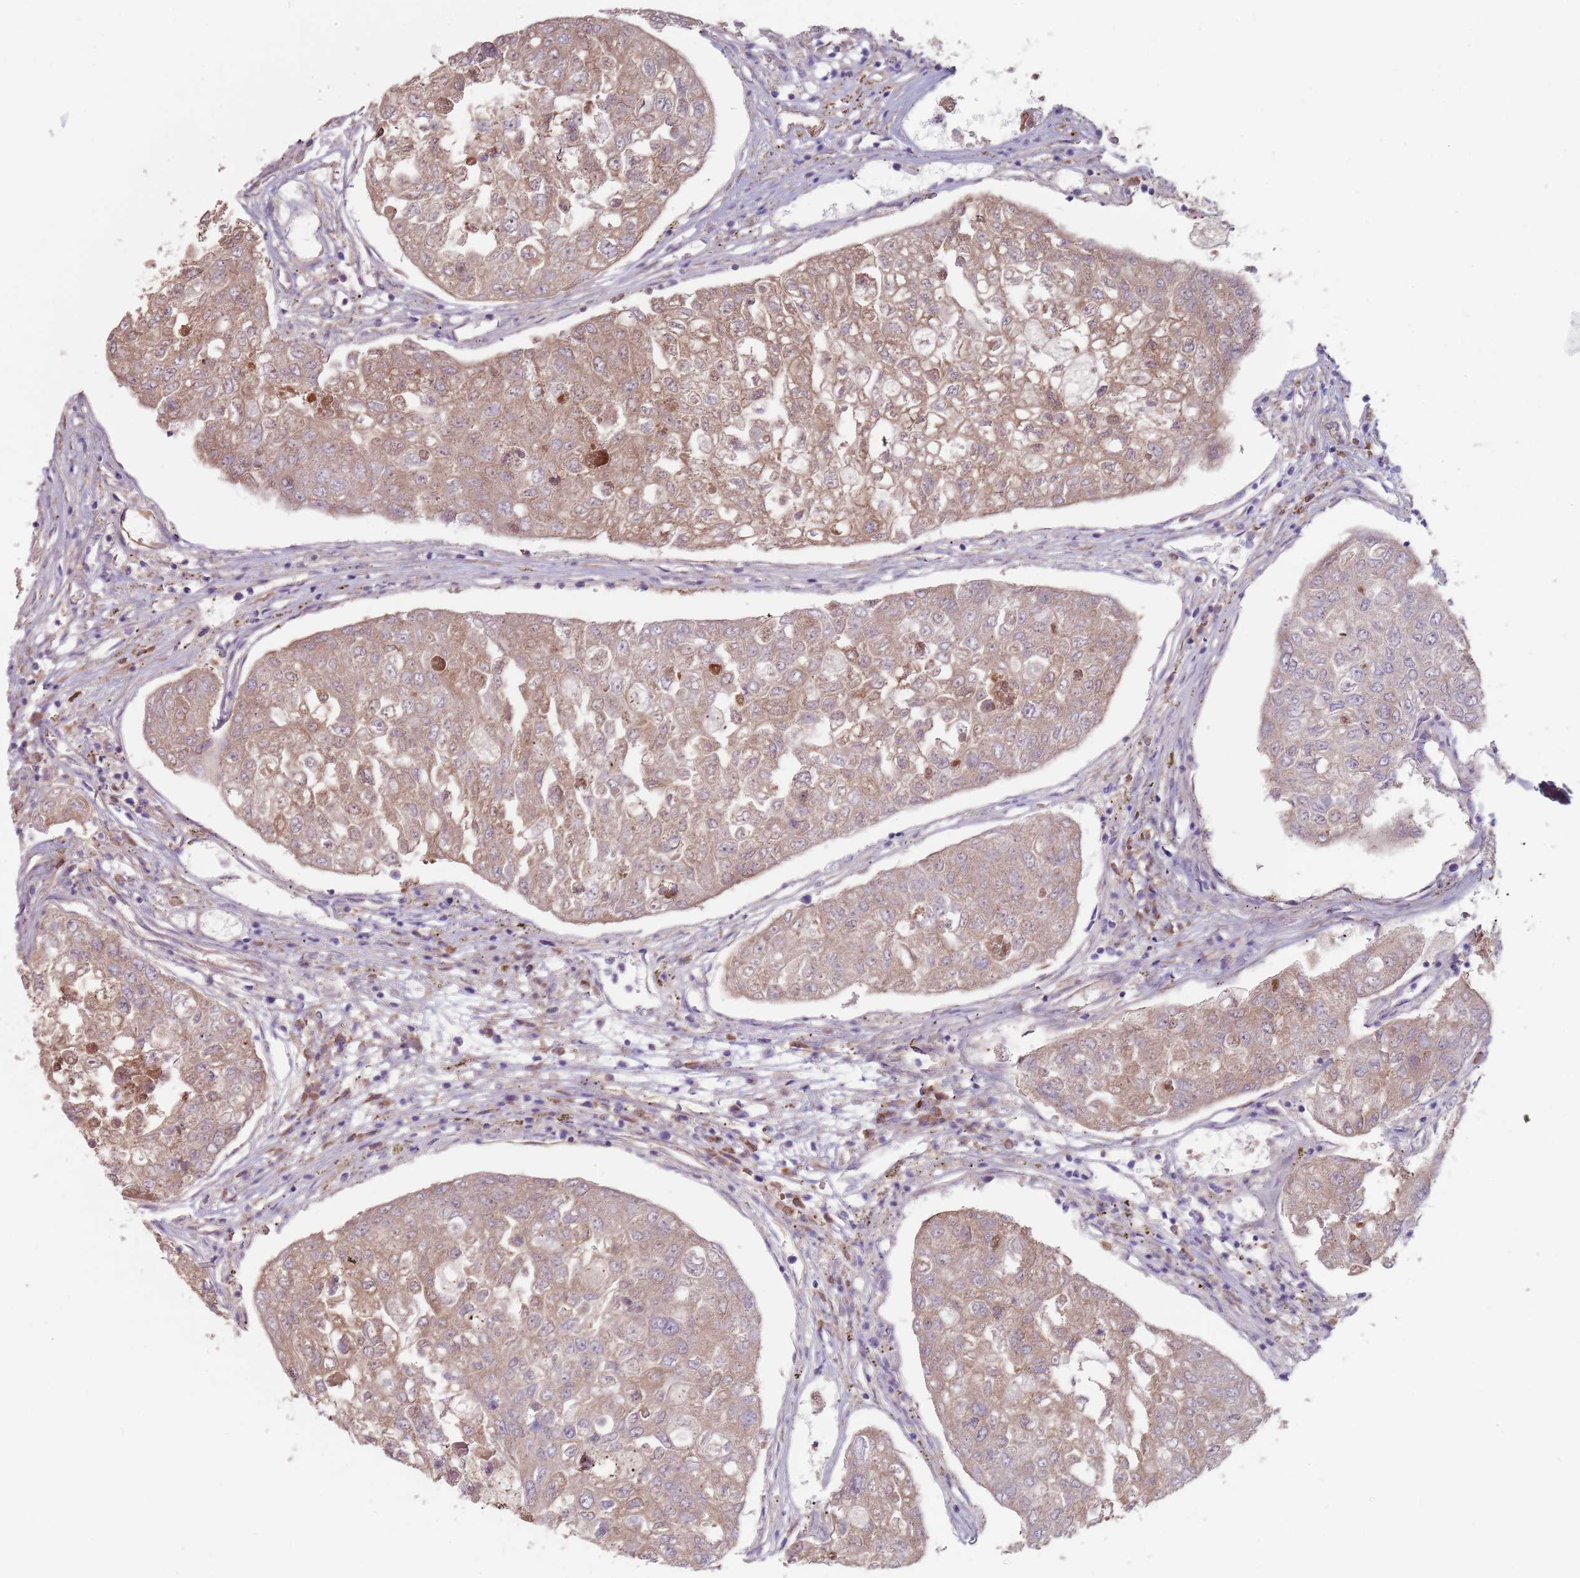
{"staining": {"intensity": "moderate", "quantity": ">75%", "location": "cytoplasmic/membranous"}, "tissue": "urothelial cancer", "cell_type": "Tumor cells", "image_type": "cancer", "snomed": [{"axis": "morphology", "description": "Urothelial carcinoma, High grade"}, {"axis": "topography", "description": "Lymph node"}, {"axis": "topography", "description": "Urinary bladder"}], "caption": "Urothelial cancer was stained to show a protein in brown. There is medium levels of moderate cytoplasmic/membranous expression in approximately >75% of tumor cells.", "gene": "DXO", "patient": {"sex": "male", "age": 51}}